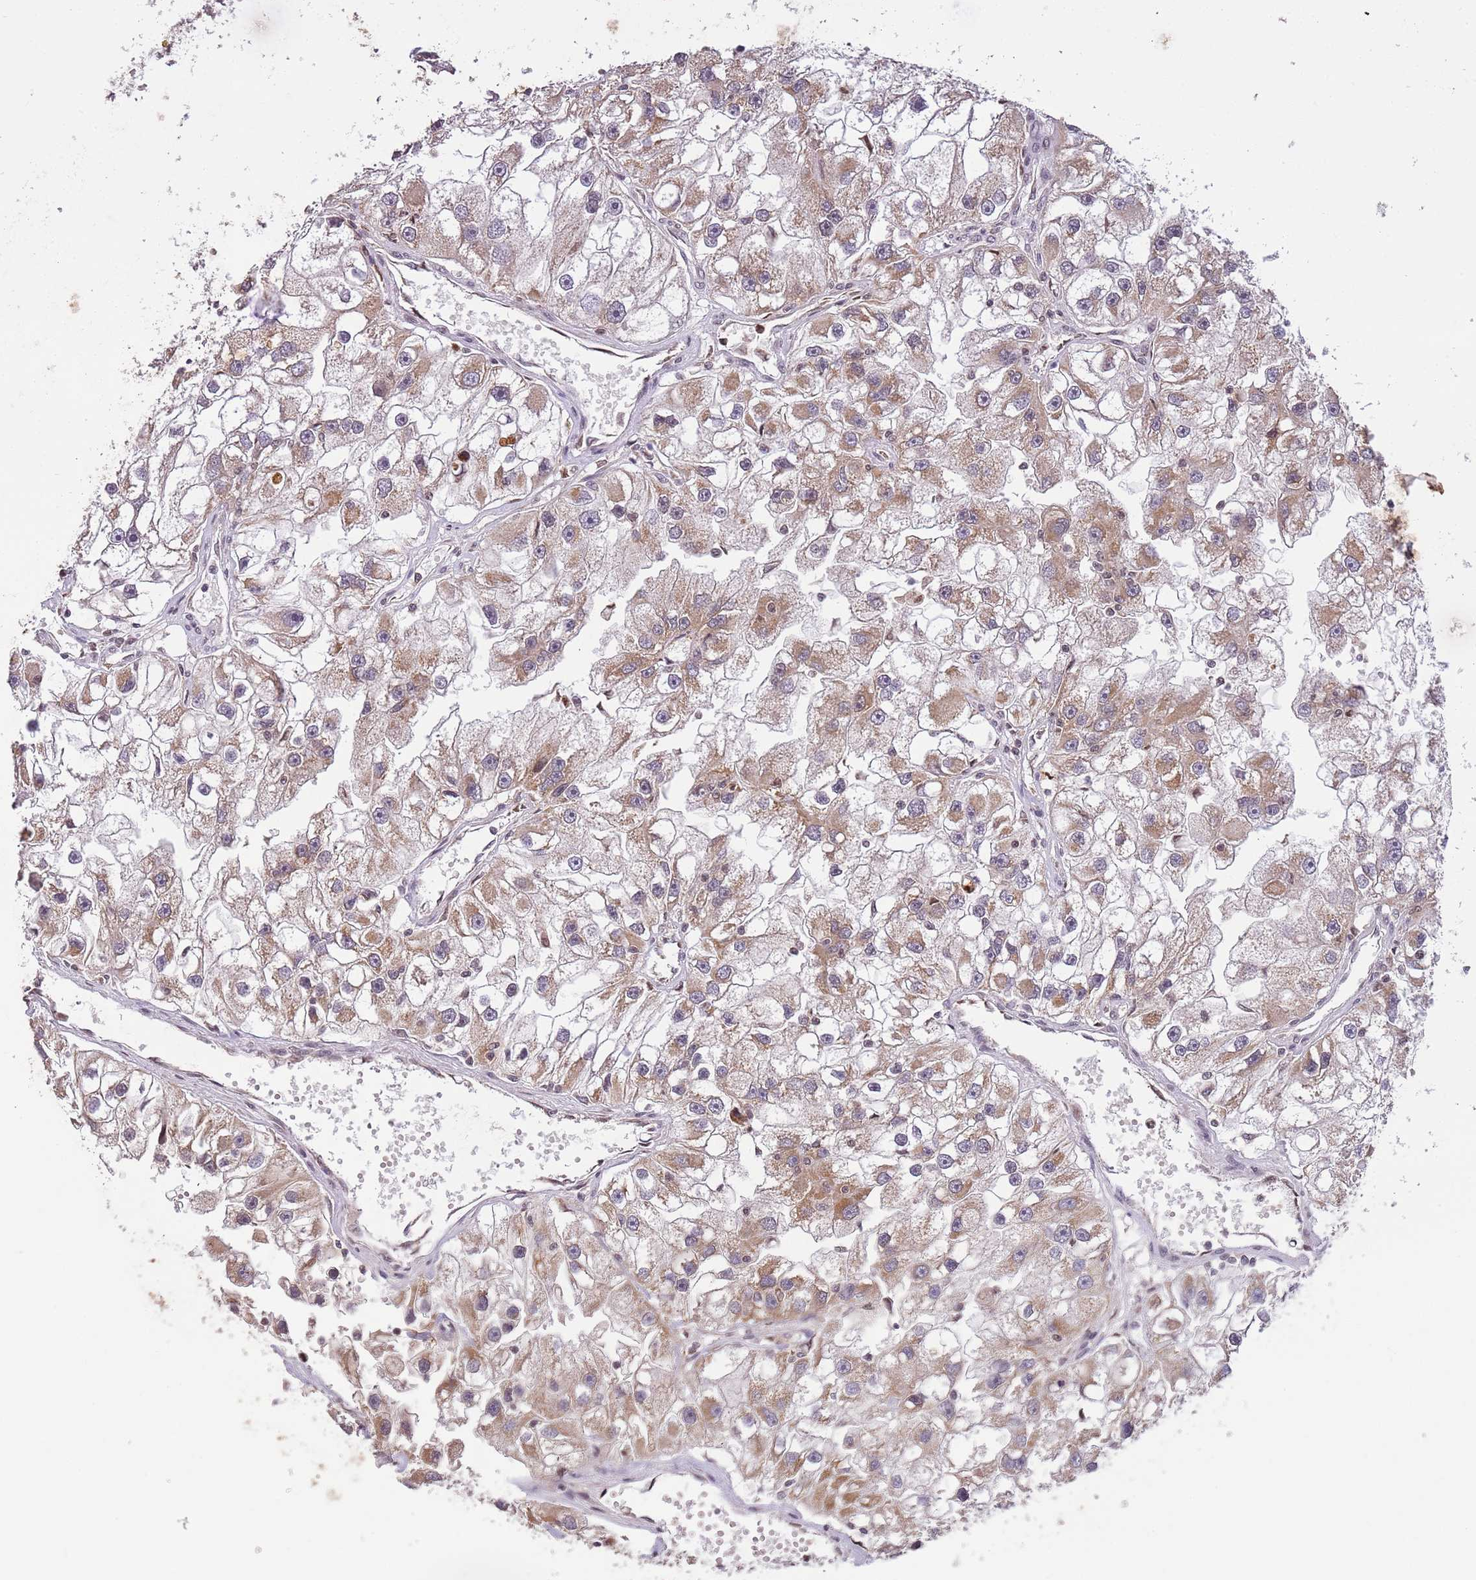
{"staining": {"intensity": "moderate", "quantity": "25%-75%", "location": "cytoplasmic/membranous"}, "tissue": "renal cancer", "cell_type": "Tumor cells", "image_type": "cancer", "snomed": [{"axis": "morphology", "description": "Adenocarcinoma, NOS"}, {"axis": "topography", "description": "Kidney"}], "caption": "Tumor cells demonstrate medium levels of moderate cytoplasmic/membranous expression in about 25%-75% of cells in human adenocarcinoma (renal). The staining is performed using DAB brown chromogen to label protein expression. The nuclei are counter-stained blue using hematoxylin.", "gene": "SAMSN1", "patient": {"sex": "male", "age": 63}}